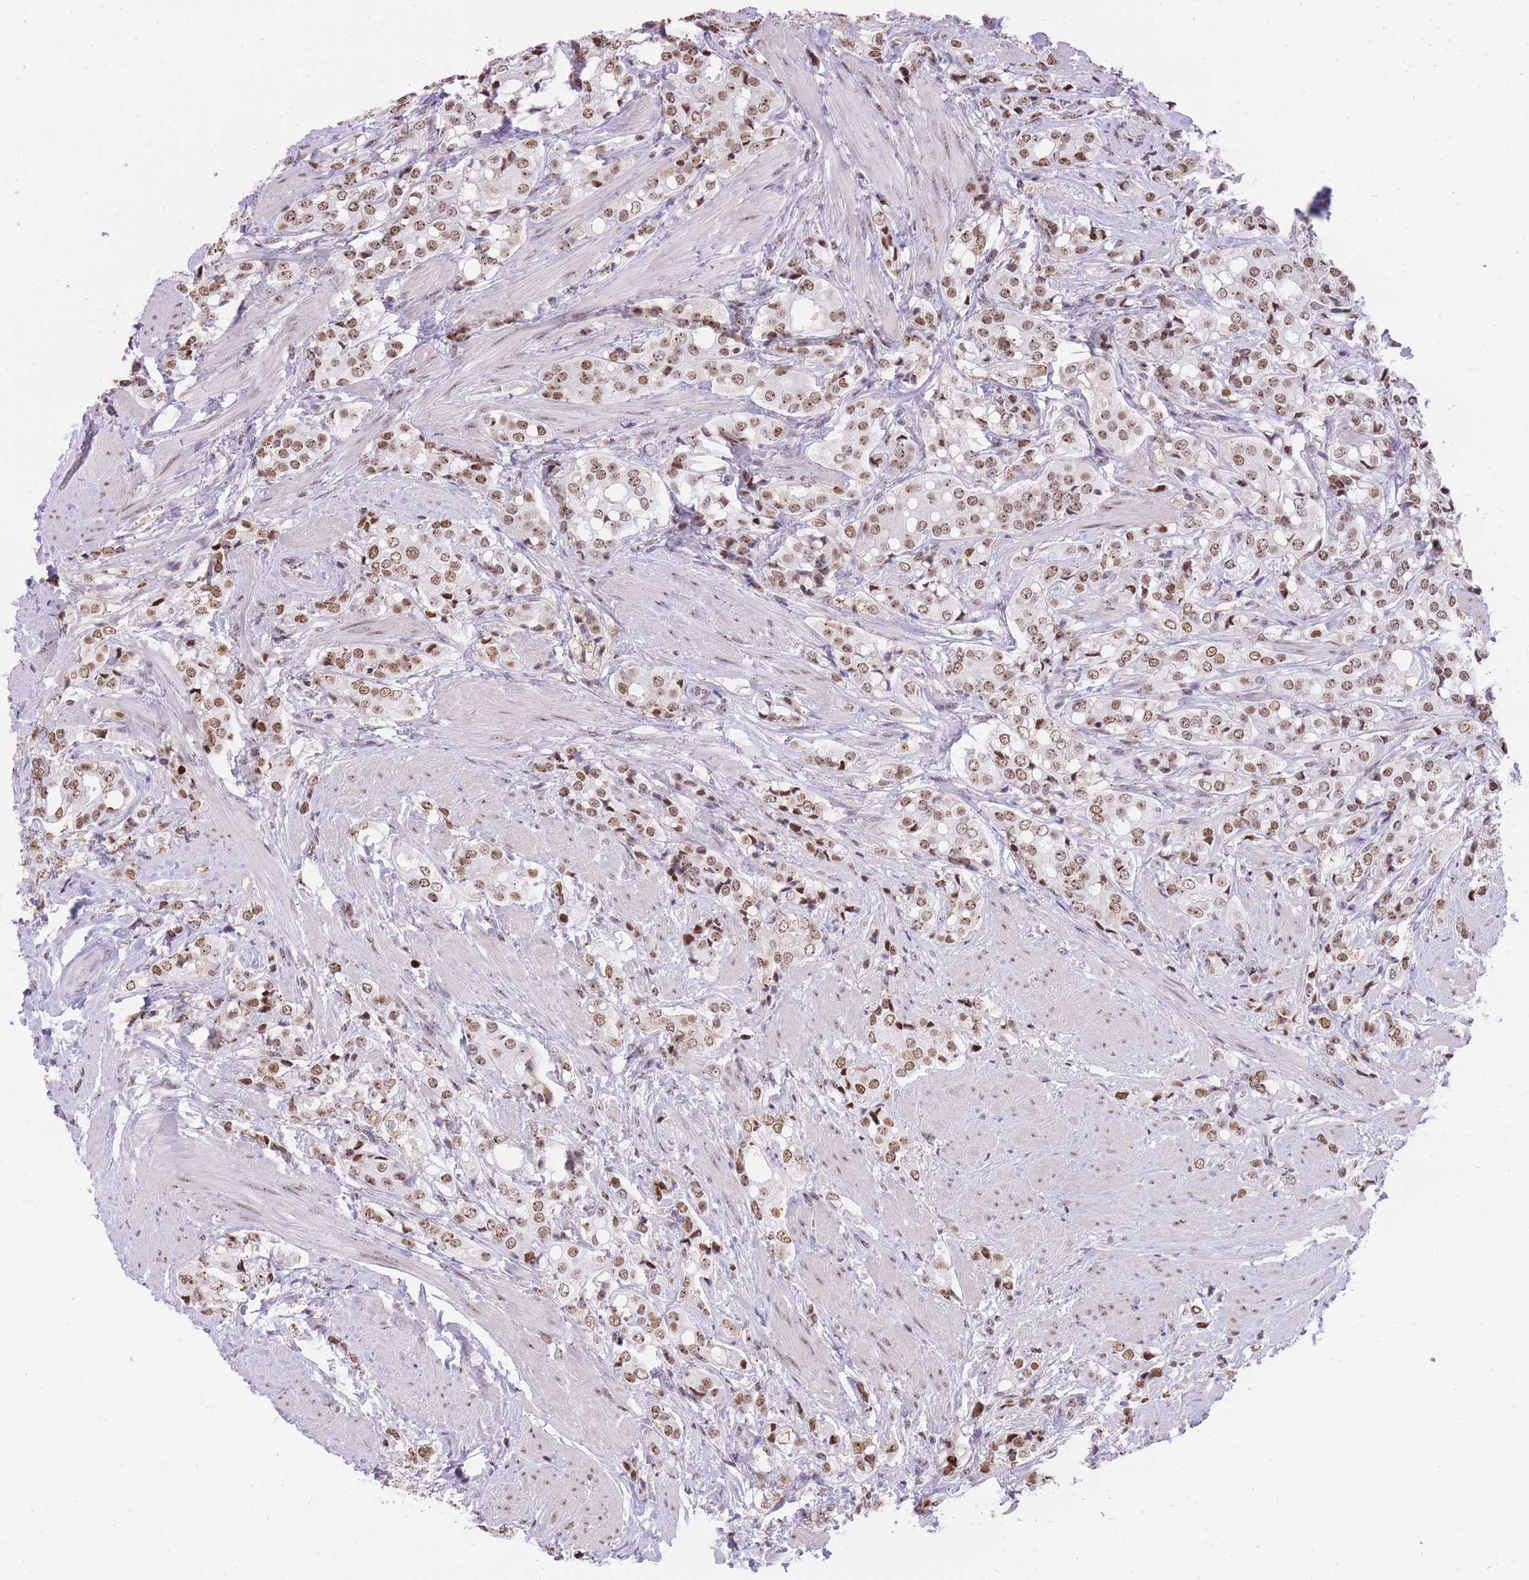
{"staining": {"intensity": "moderate", "quantity": ">75%", "location": "nuclear"}, "tissue": "prostate cancer", "cell_type": "Tumor cells", "image_type": "cancer", "snomed": [{"axis": "morphology", "description": "Adenocarcinoma, High grade"}, {"axis": "topography", "description": "Prostate"}], "caption": "Moderate nuclear protein staining is identified in about >75% of tumor cells in prostate cancer (high-grade adenocarcinoma).", "gene": "EVC2", "patient": {"sex": "male", "age": 71}}